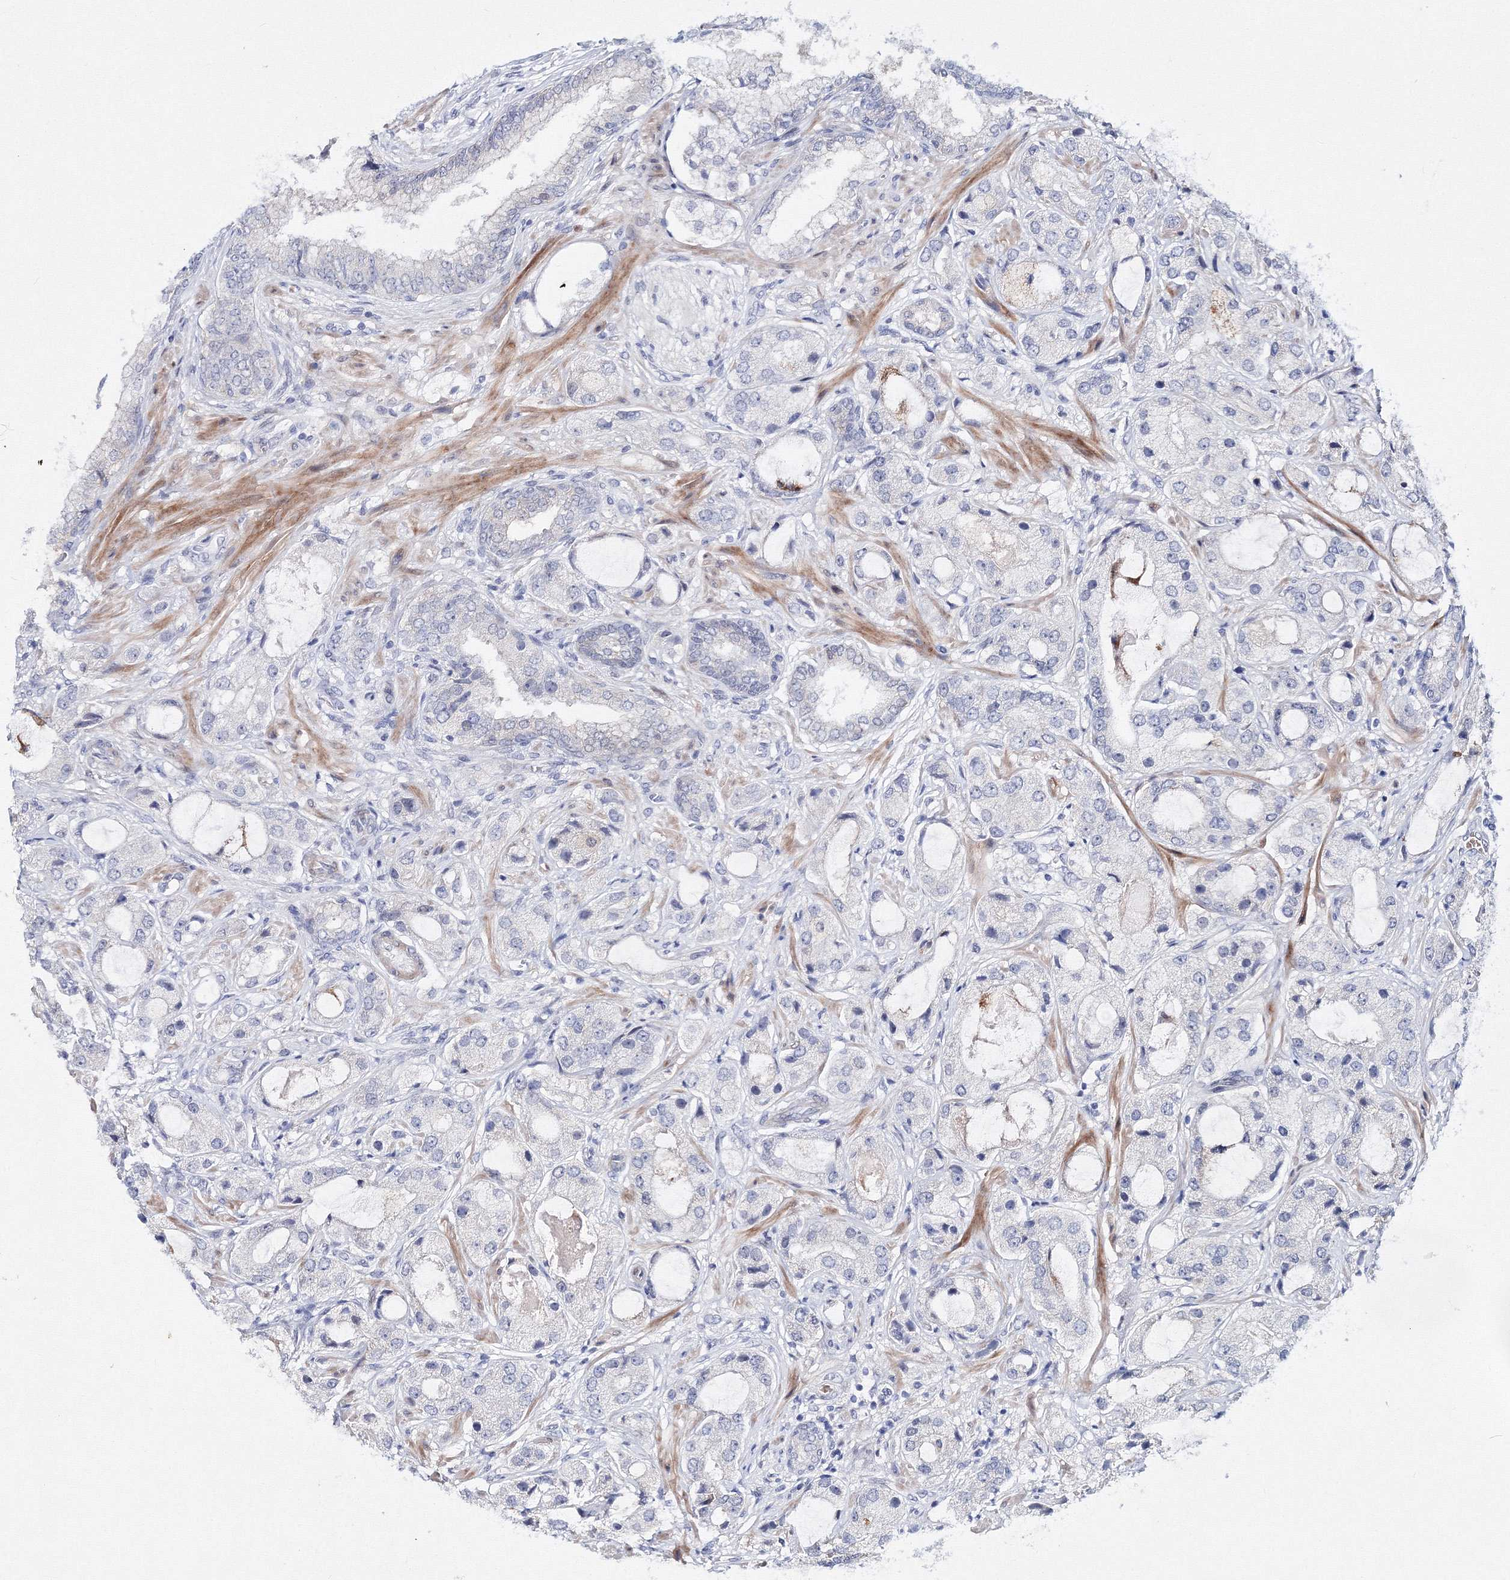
{"staining": {"intensity": "negative", "quantity": "none", "location": "none"}, "tissue": "prostate cancer", "cell_type": "Tumor cells", "image_type": "cancer", "snomed": [{"axis": "morphology", "description": "Normal tissue, NOS"}, {"axis": "morphology", "description": "Adenocarcinoma, High grade"}, {"axis": "topography", "description": "Prostate"}, {"axis": "topography", "description": "Peripheral nerve tissue"}], "caption": "An IHC image of prostate cancer (high-grade adenocarcinoma) is shown. There is no staining in tumor cells of prostate cancer (high-grade adenocarcinoma). (Brightfield microscopy of DAB immunohistochemistry (IHC) at high magnification).", "gene": "C11orf52", "patient": {"sex": "male", "age": 59}}